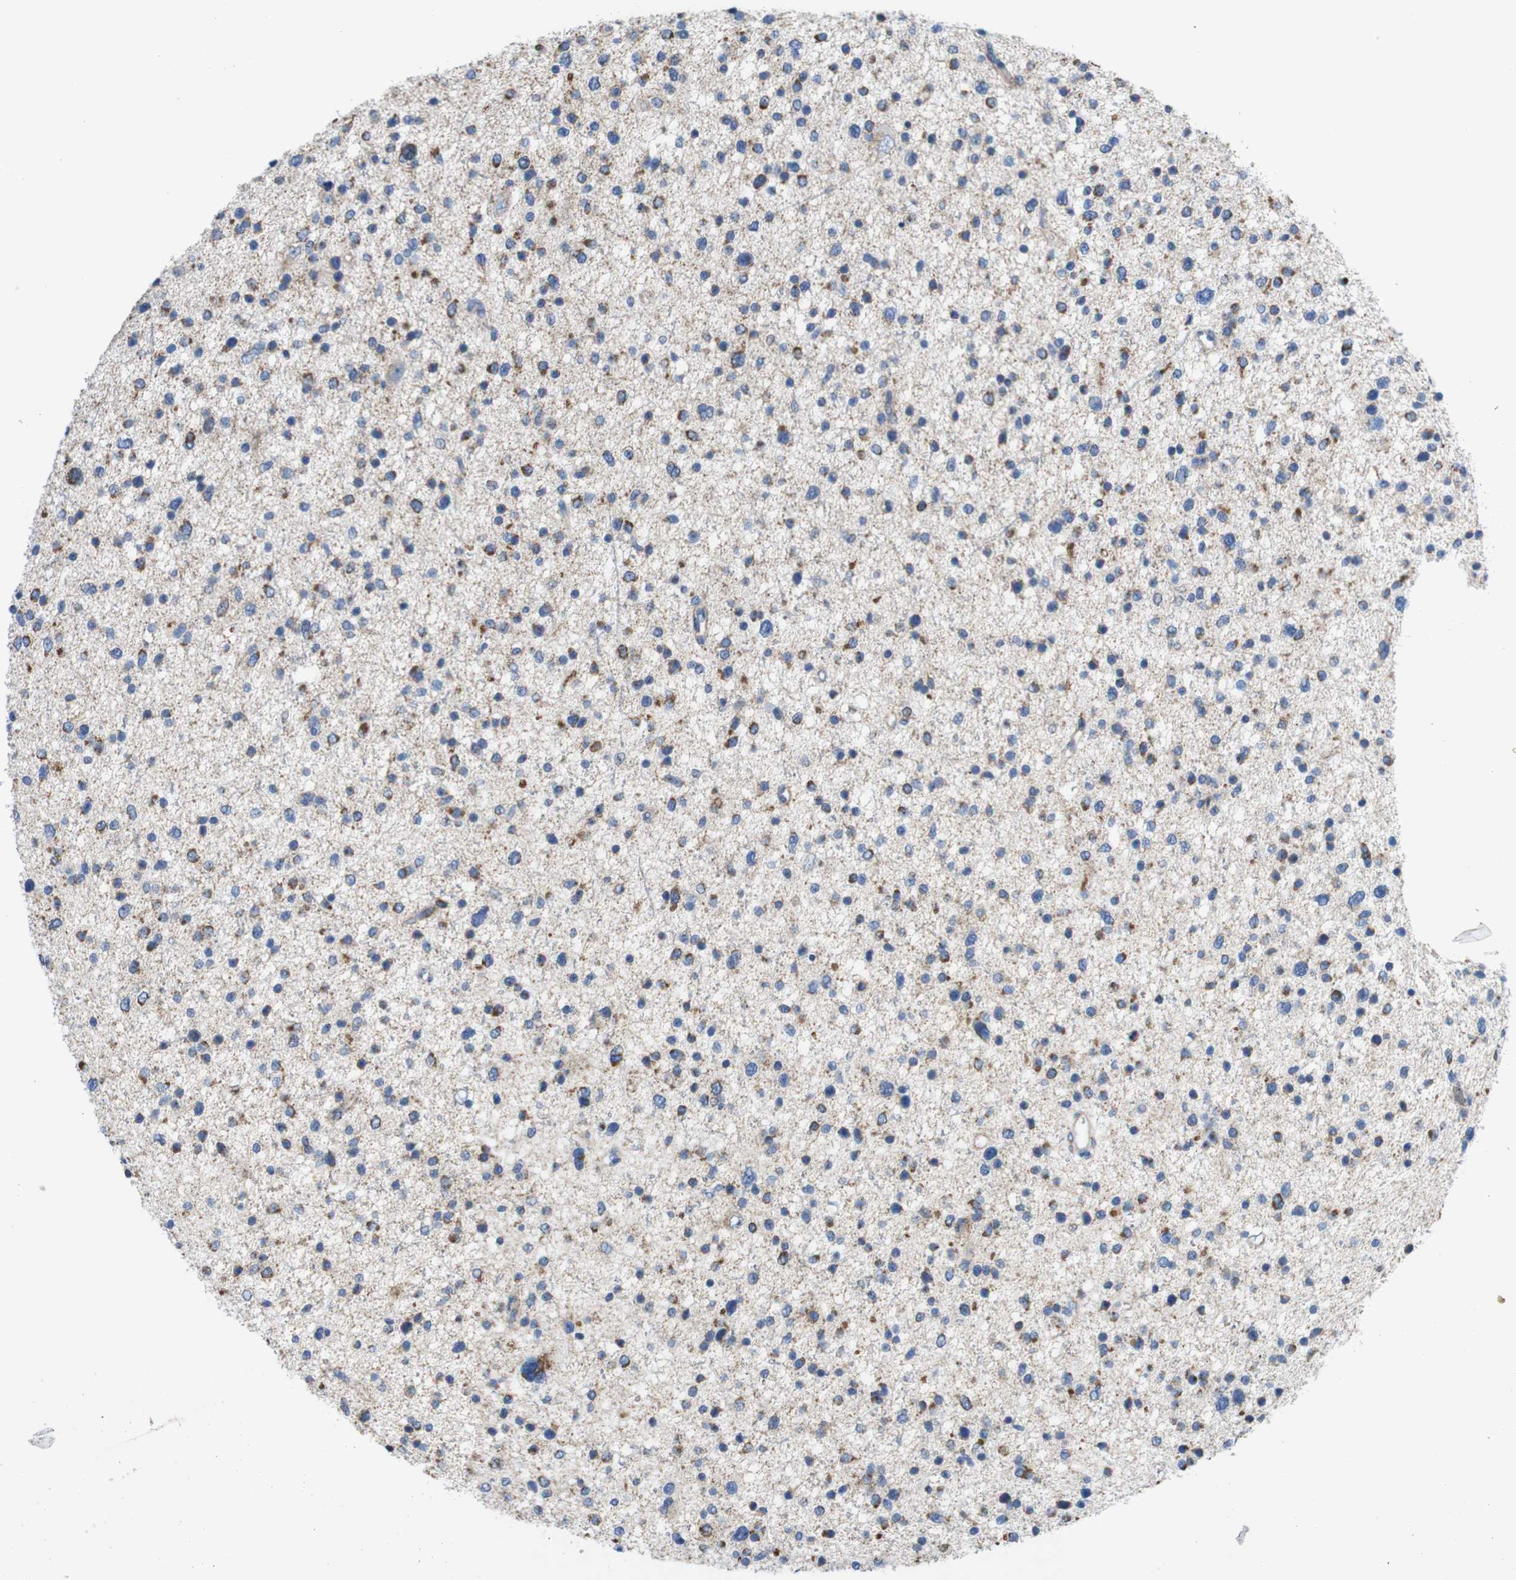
{"staining": {"intensity": "moderate", "quantity": ">75%", "location": "cytoplasmic/membranous"}, "tissue": "glioma", "cell_type": "Tumor cells", "image_type": "cancer", "snomed": [{"axis": "morphology", "description": "Glioma, malignant, Low grade"}, {"axis": "topography", "description": "Brain"}], "caption": "Immunohistochemical staining of low-grade glioma (malignant) displays medium levels of moderate cytoplasmic/membranous protein expression in about >75% of tumor cells.", "gene": "F2RL1", "patient": {"sex": "female", "age": 37}}